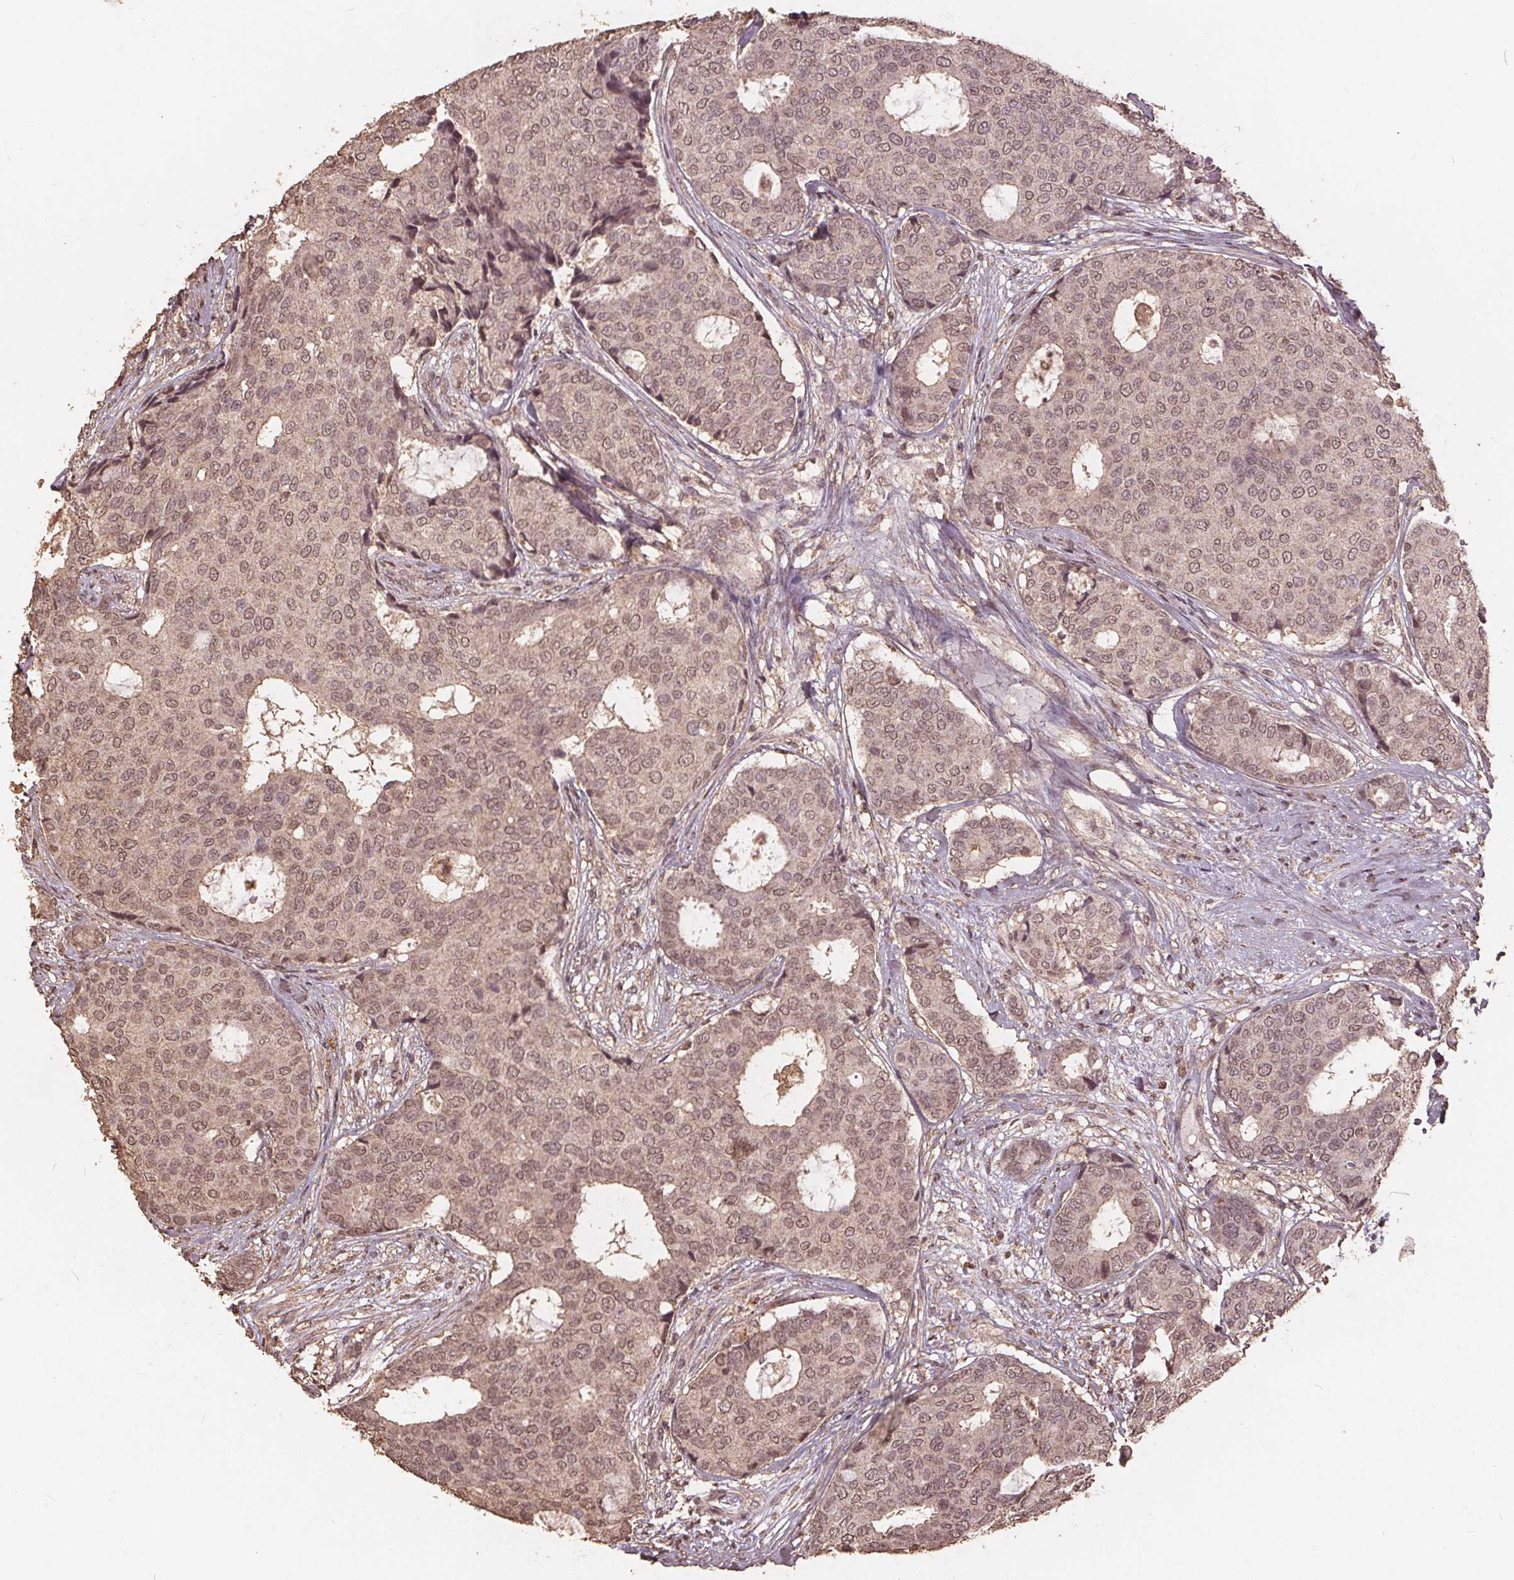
{"staining": {"intensity": "weak", "quantity": ">75%", "location": "nuclear"}, "tissue": "breast cancer", "cell_type": "Tumor cells", "image_type": "cancer", "snomed": [{"axis": "morphology", "description": "Duct carcinoma"}, {"axis": "topography", "description": "Breast"}], "caption": "Breast cancer (invasive ductal carcinoma) was stained to show a protein in brown. There is low levels of weak nuclear positivity in approximately >75% of tumor cells.", "gene": "DSG3", "patient": {"sex": "female", "age": 75}}